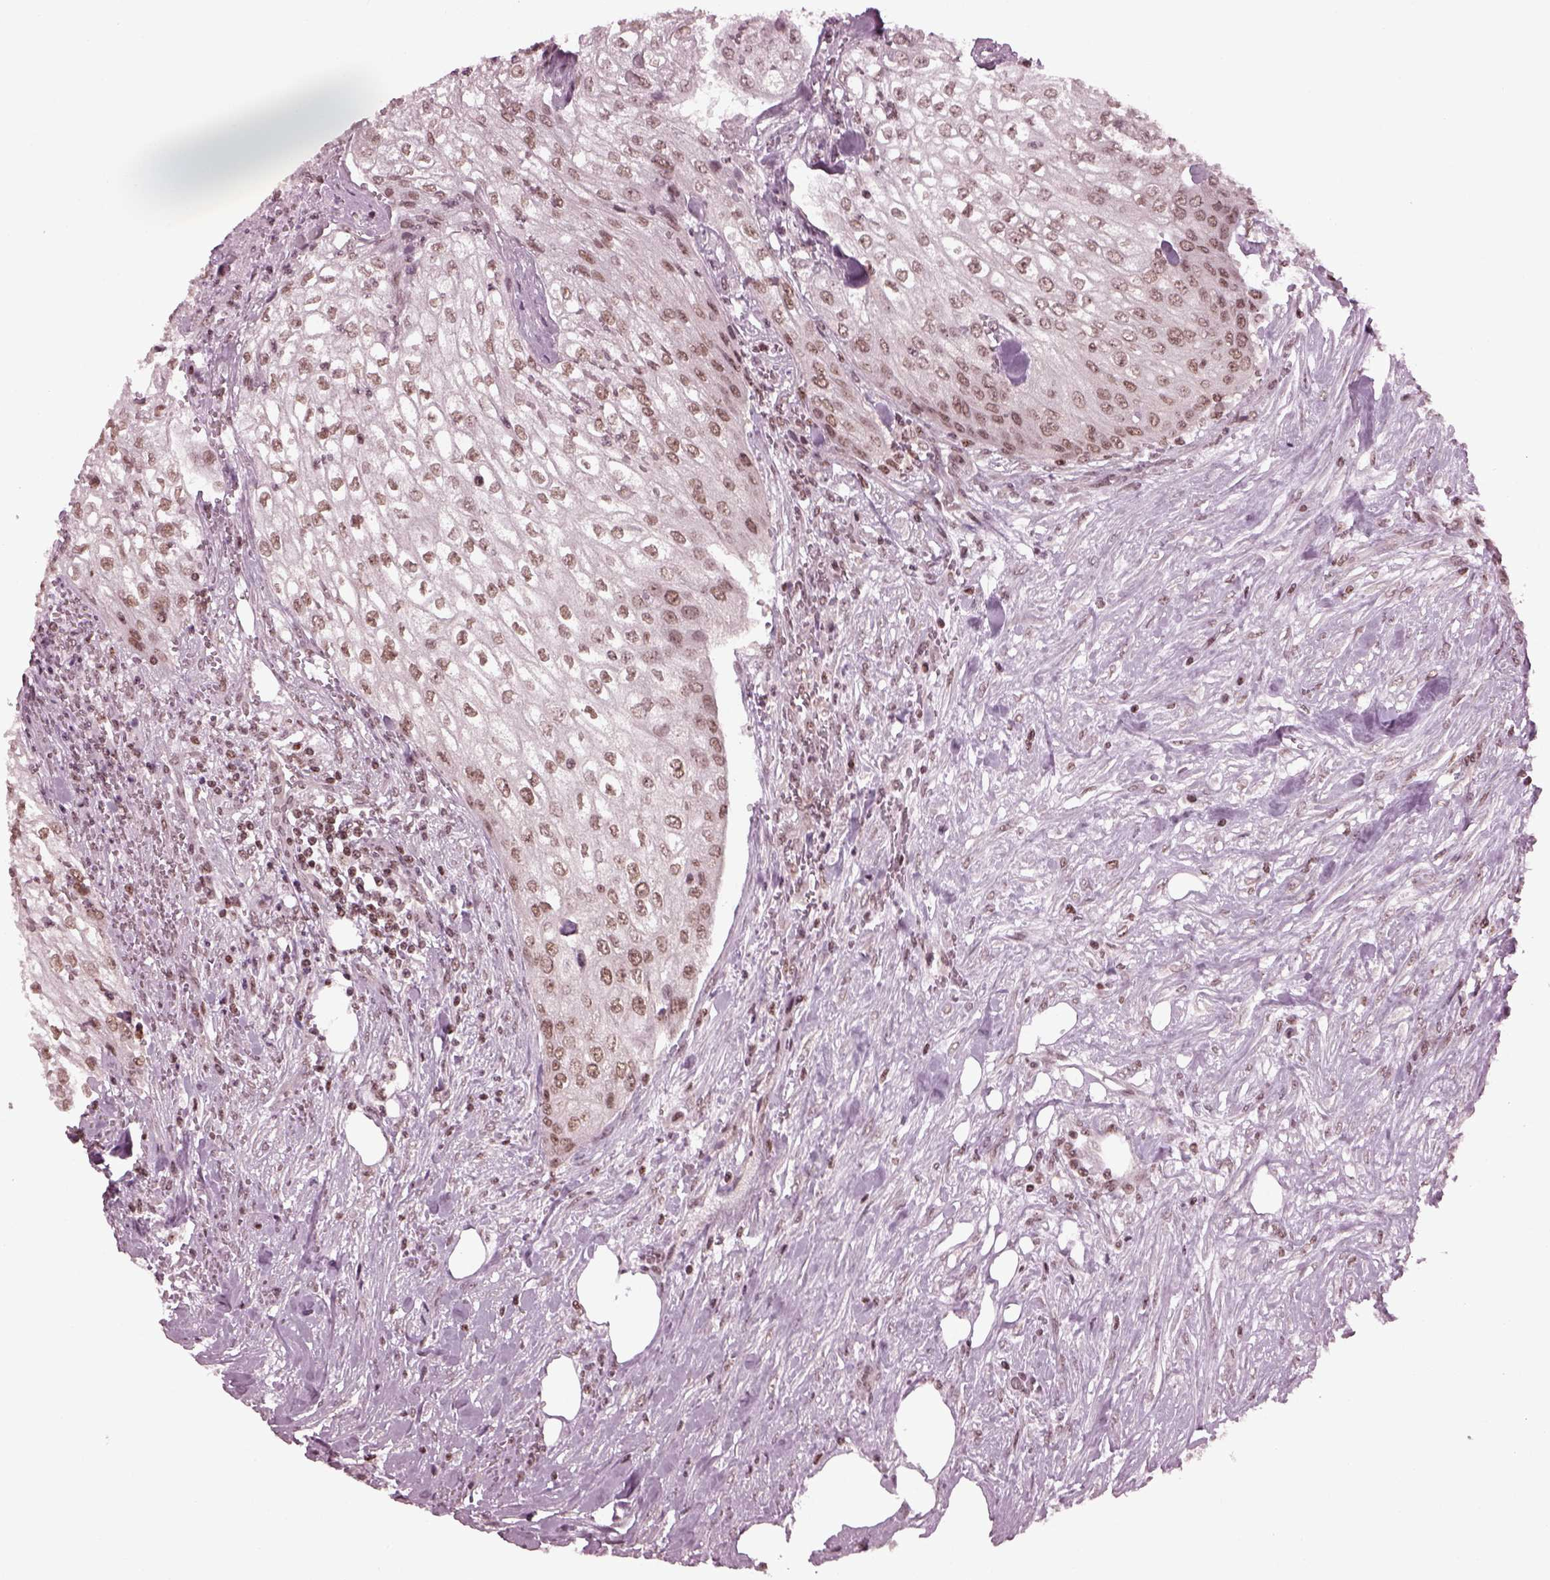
{"staining": {"intensity": "weak", "quantity": ">75%", "location": "nuclear"}, "tissue": "urothelial cancer", "cell_type": "Tumor cells", "image_type": "cancer", "snomed": [{"axis": "morphology", "description": "Urothelial carcinoma, High grade"}, {"axis": "topography", "description": "Urinary bladder"}], "caption": "IHC staining of high-grade urothelial carcinoma, which displays low levels of weak nuclear expression in about >75% of tumor cells indicating weak nuclear protein staining. The staining was performed using DAB (brown) for protein detection and nuclei were counterstained in hematoxylin (blue).", "gene": "RUVBL2", "patient": {"sex": "male", "age": 62}}